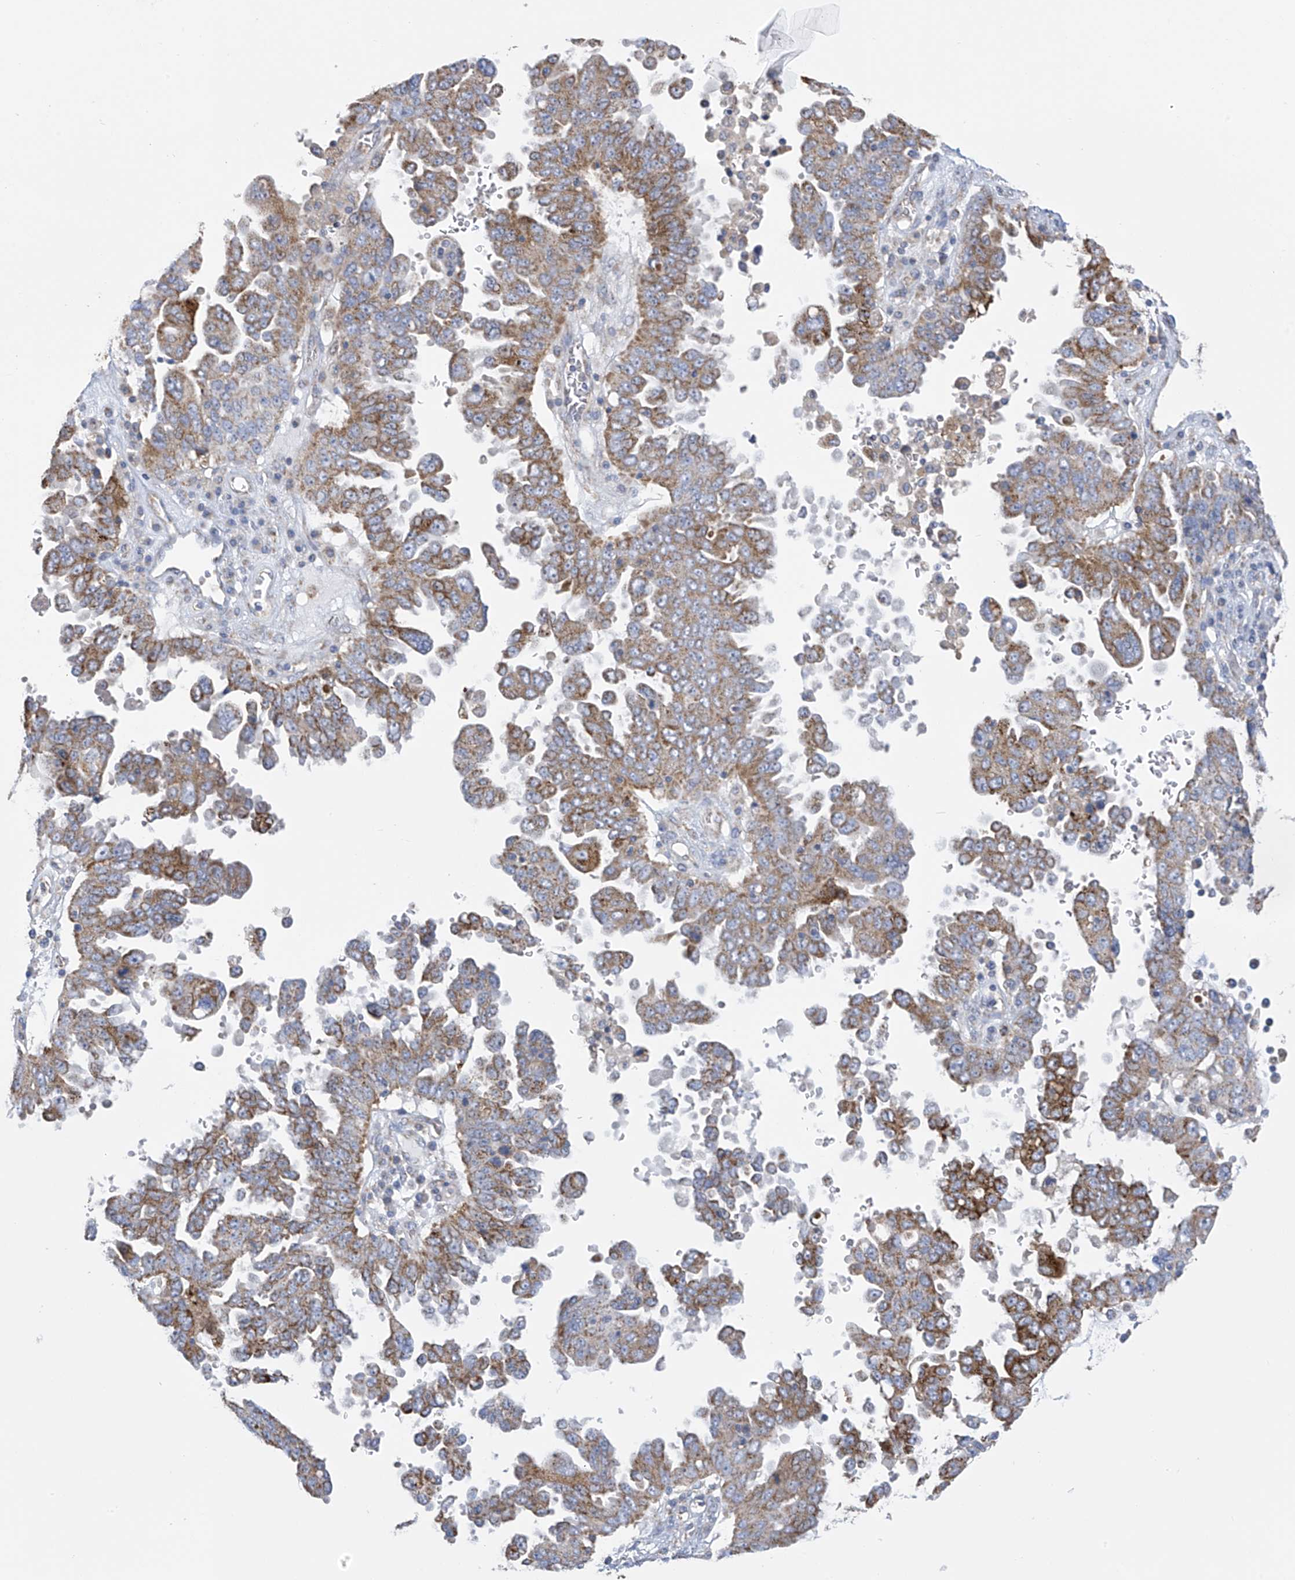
{"staining": {"intensity": "moderate", "quantity": "25%-75%", "location": "cytoplasmic/membranous"}, "tissue": "ovarian cancer", "cell_type": "Tumor cells", "image_type": "cancer", "snomed": [{"axis": "morphology", "description": "Carcinoma, endometroid"}, {"axis": "topography", "description": "Ovary"}], "caption": "Immunohistochemical staining of human ovarian cancer reveals medium levels of moderate cytoplasmic/membranous positivity in approximately 25%-75% of tumor cells. (brown staining indicates protein expression, while blue staining denotes nuclei).", "gene": "ITM2B", "patient": {"sex": "female", "age": 62}}